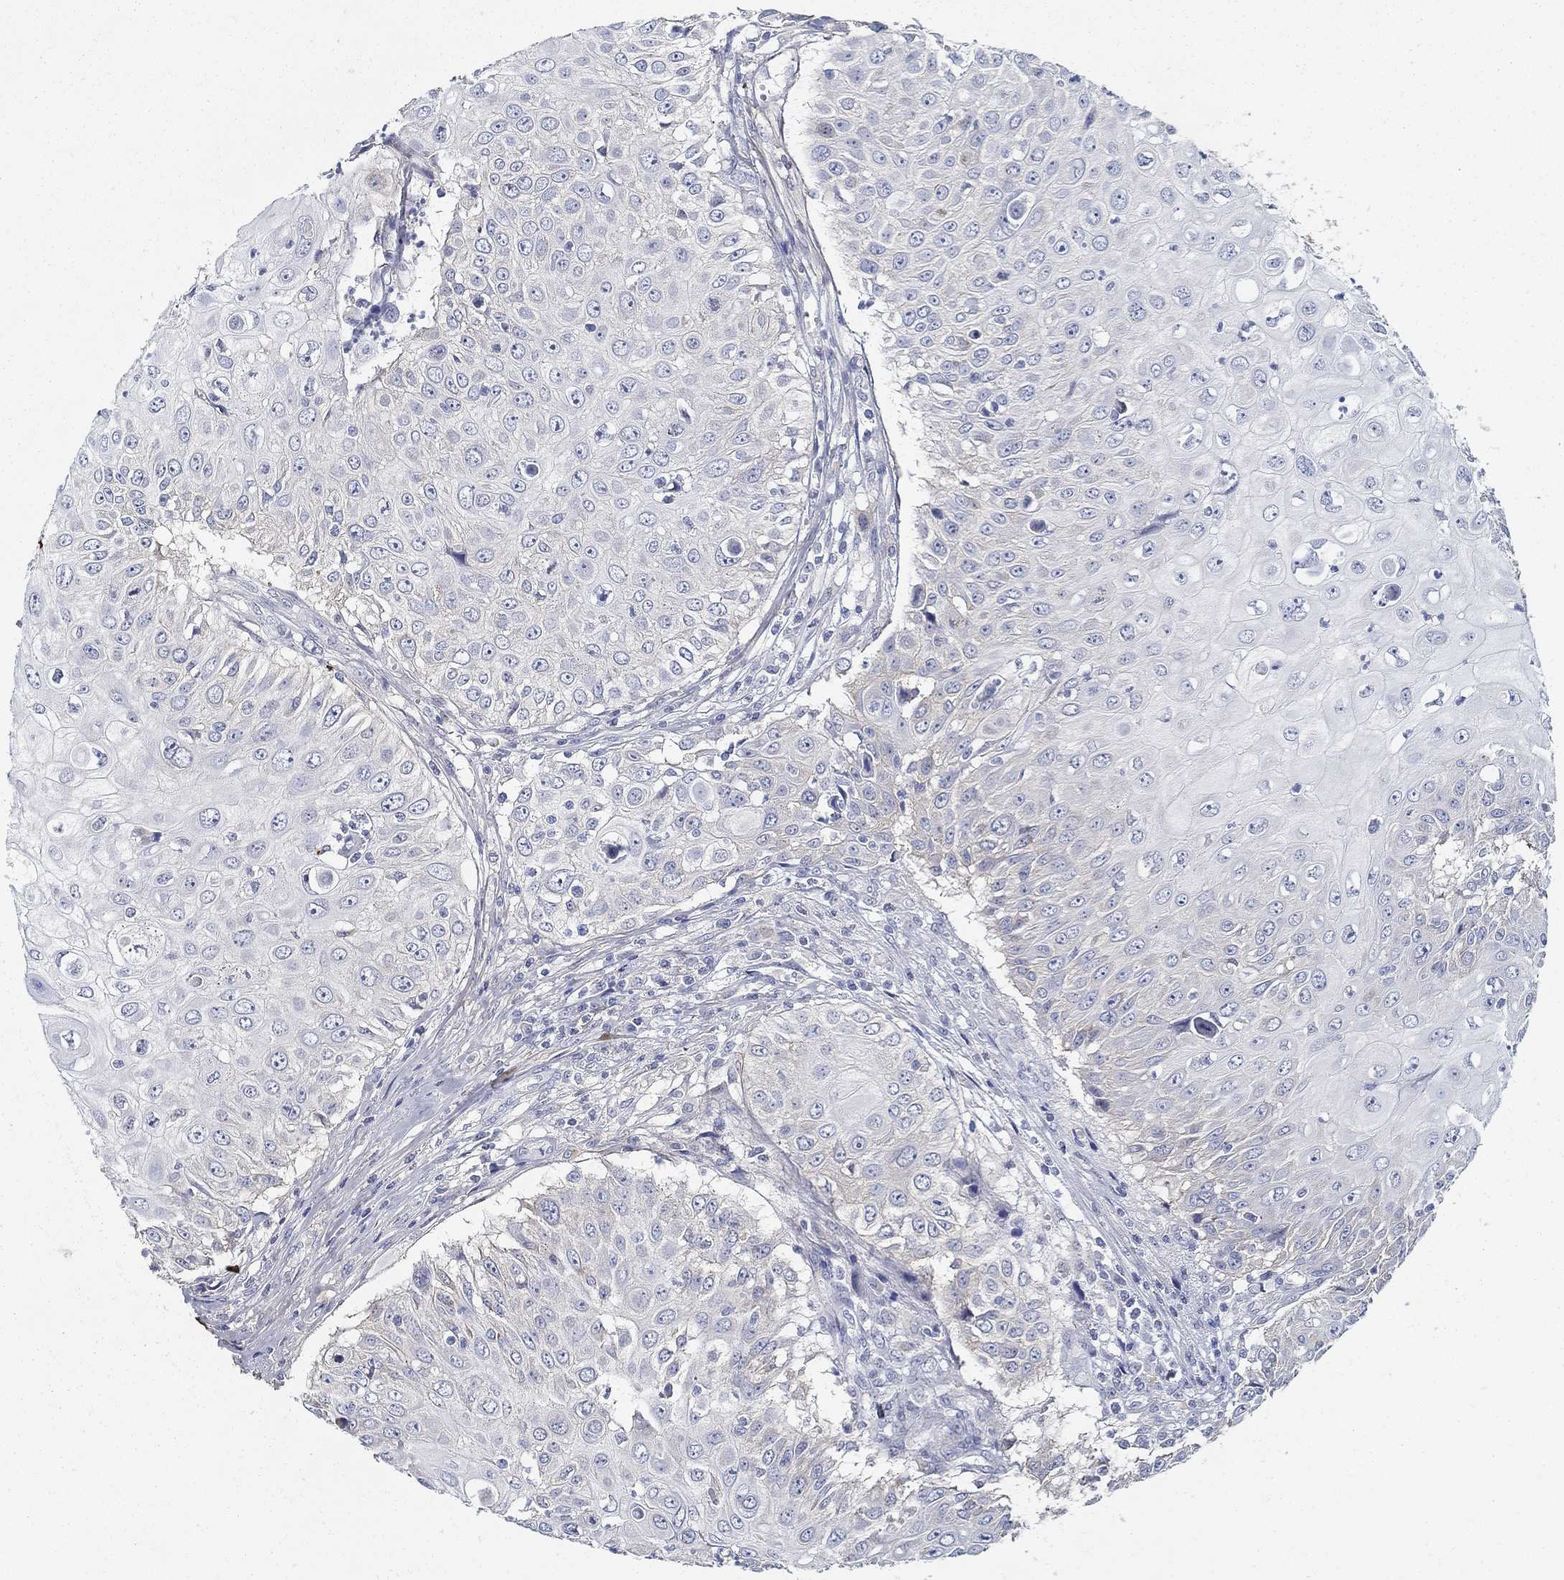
{"staining": {"intensity": "negative", "quantity": "none", "location": "none"}, "tissue": "urothelial cancer", "cell_type": "Tumor cells", "image_type": "cancer", "snomed": [{"axis": "morphology", "description": "Urothelial carcinoma, High grade"}, {"axis": "topography", "description": "Urinary bladder"}], "caption": "IHC micrograph of human urothelial cancer stained for a protein (brown), which shows no expression in tumor cells.", "gene": "TGFBI", "patient": {"sex": "female", "age": 79}}